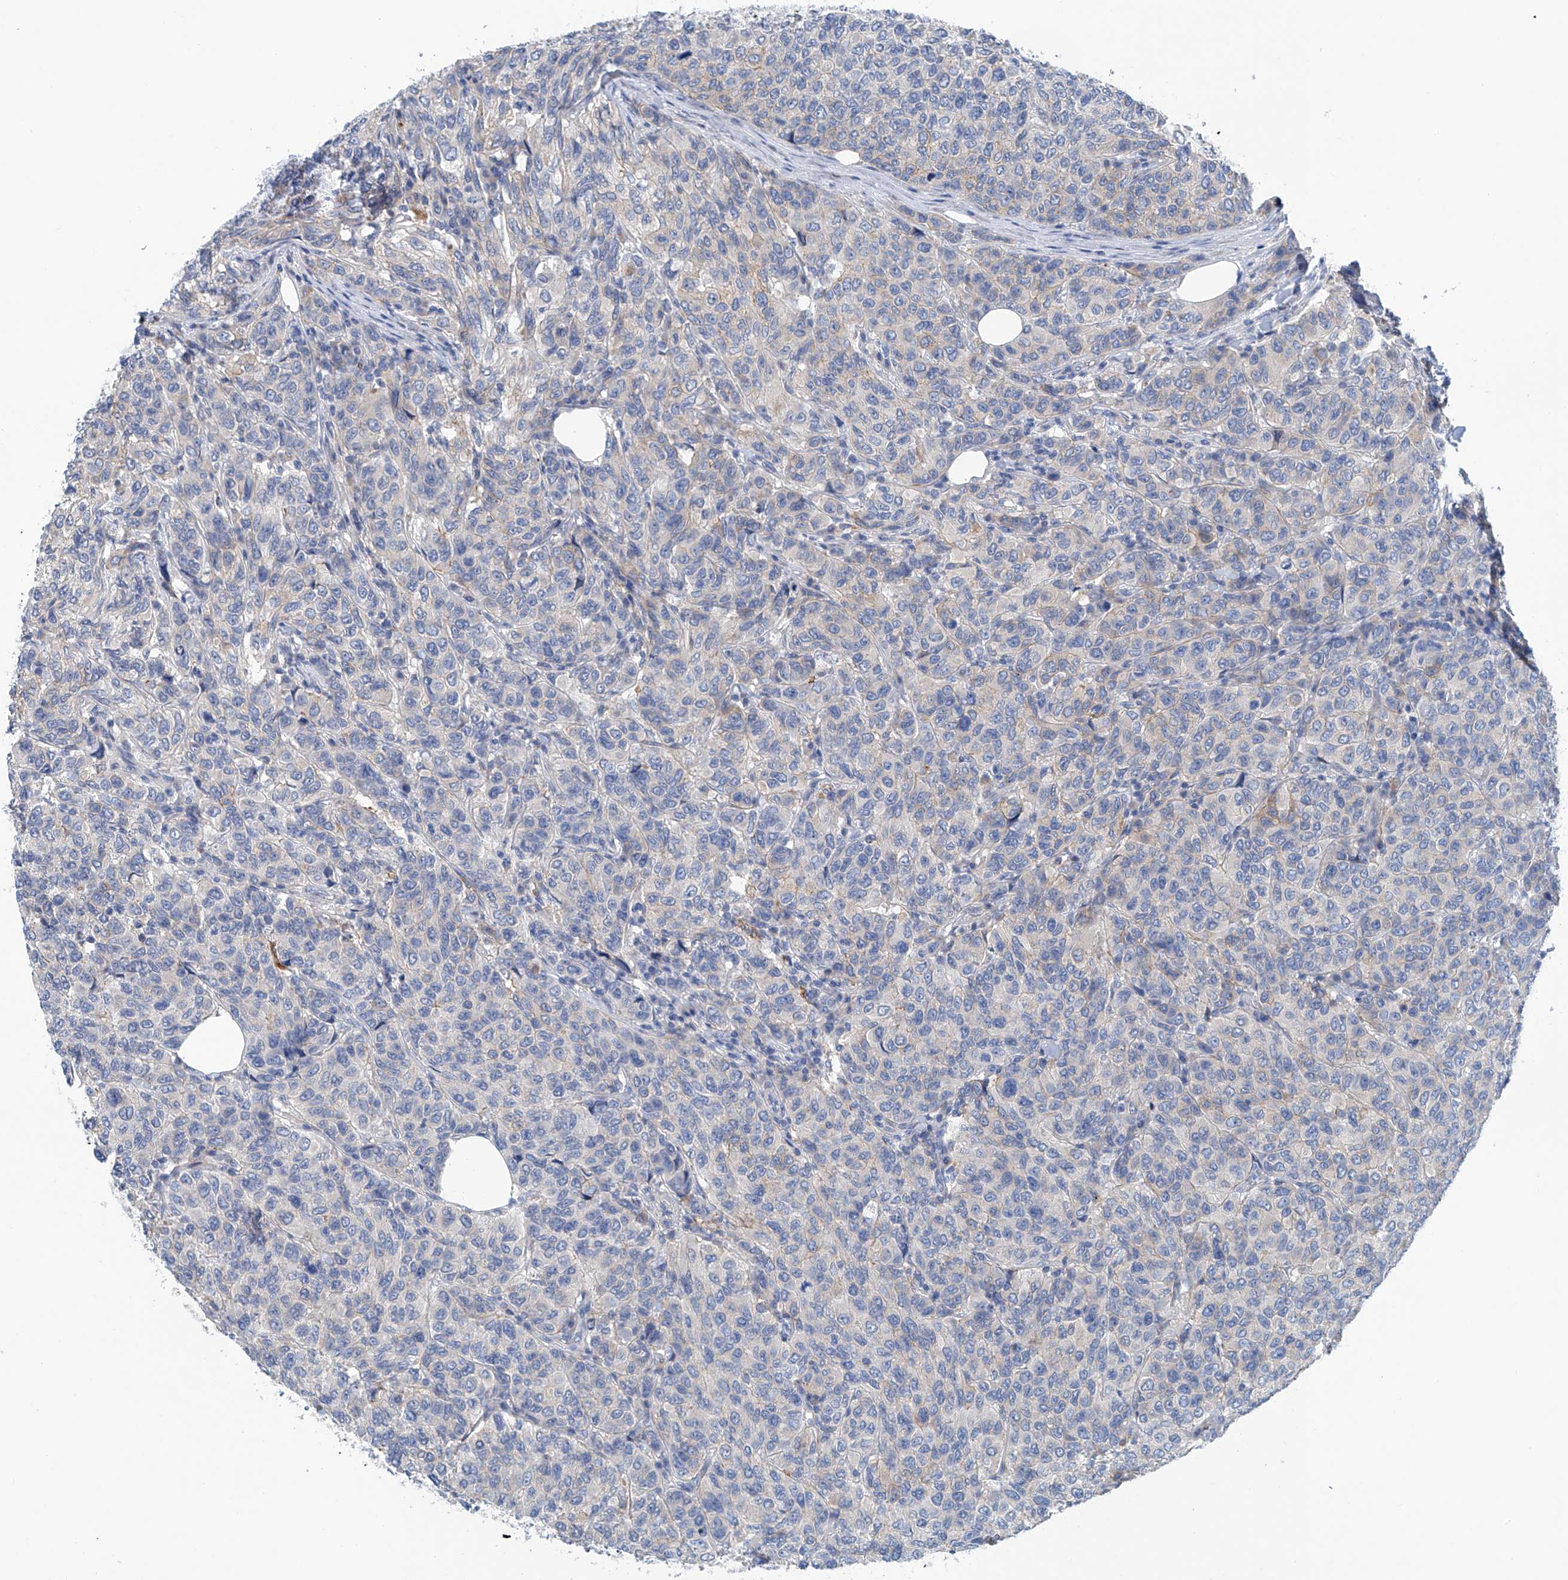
{"staining": {"intensity": "negative", "quantity": "none", "location": "none"}, "tissue": "breast cancer", "cell_type": "Tumor cells", "image_type": "cancer", "snomed": [{"axis": "morphology", "description": "Duct carcinoma"}, {"axis": "topography", "description": "Breast"}], "caption": "Histopathology image shows no protein expression in tumor cells of breast invasive ductal carcinoma tissue.", "gene": "CEP85L", "patient": {"sex": "female", "age": 55}}